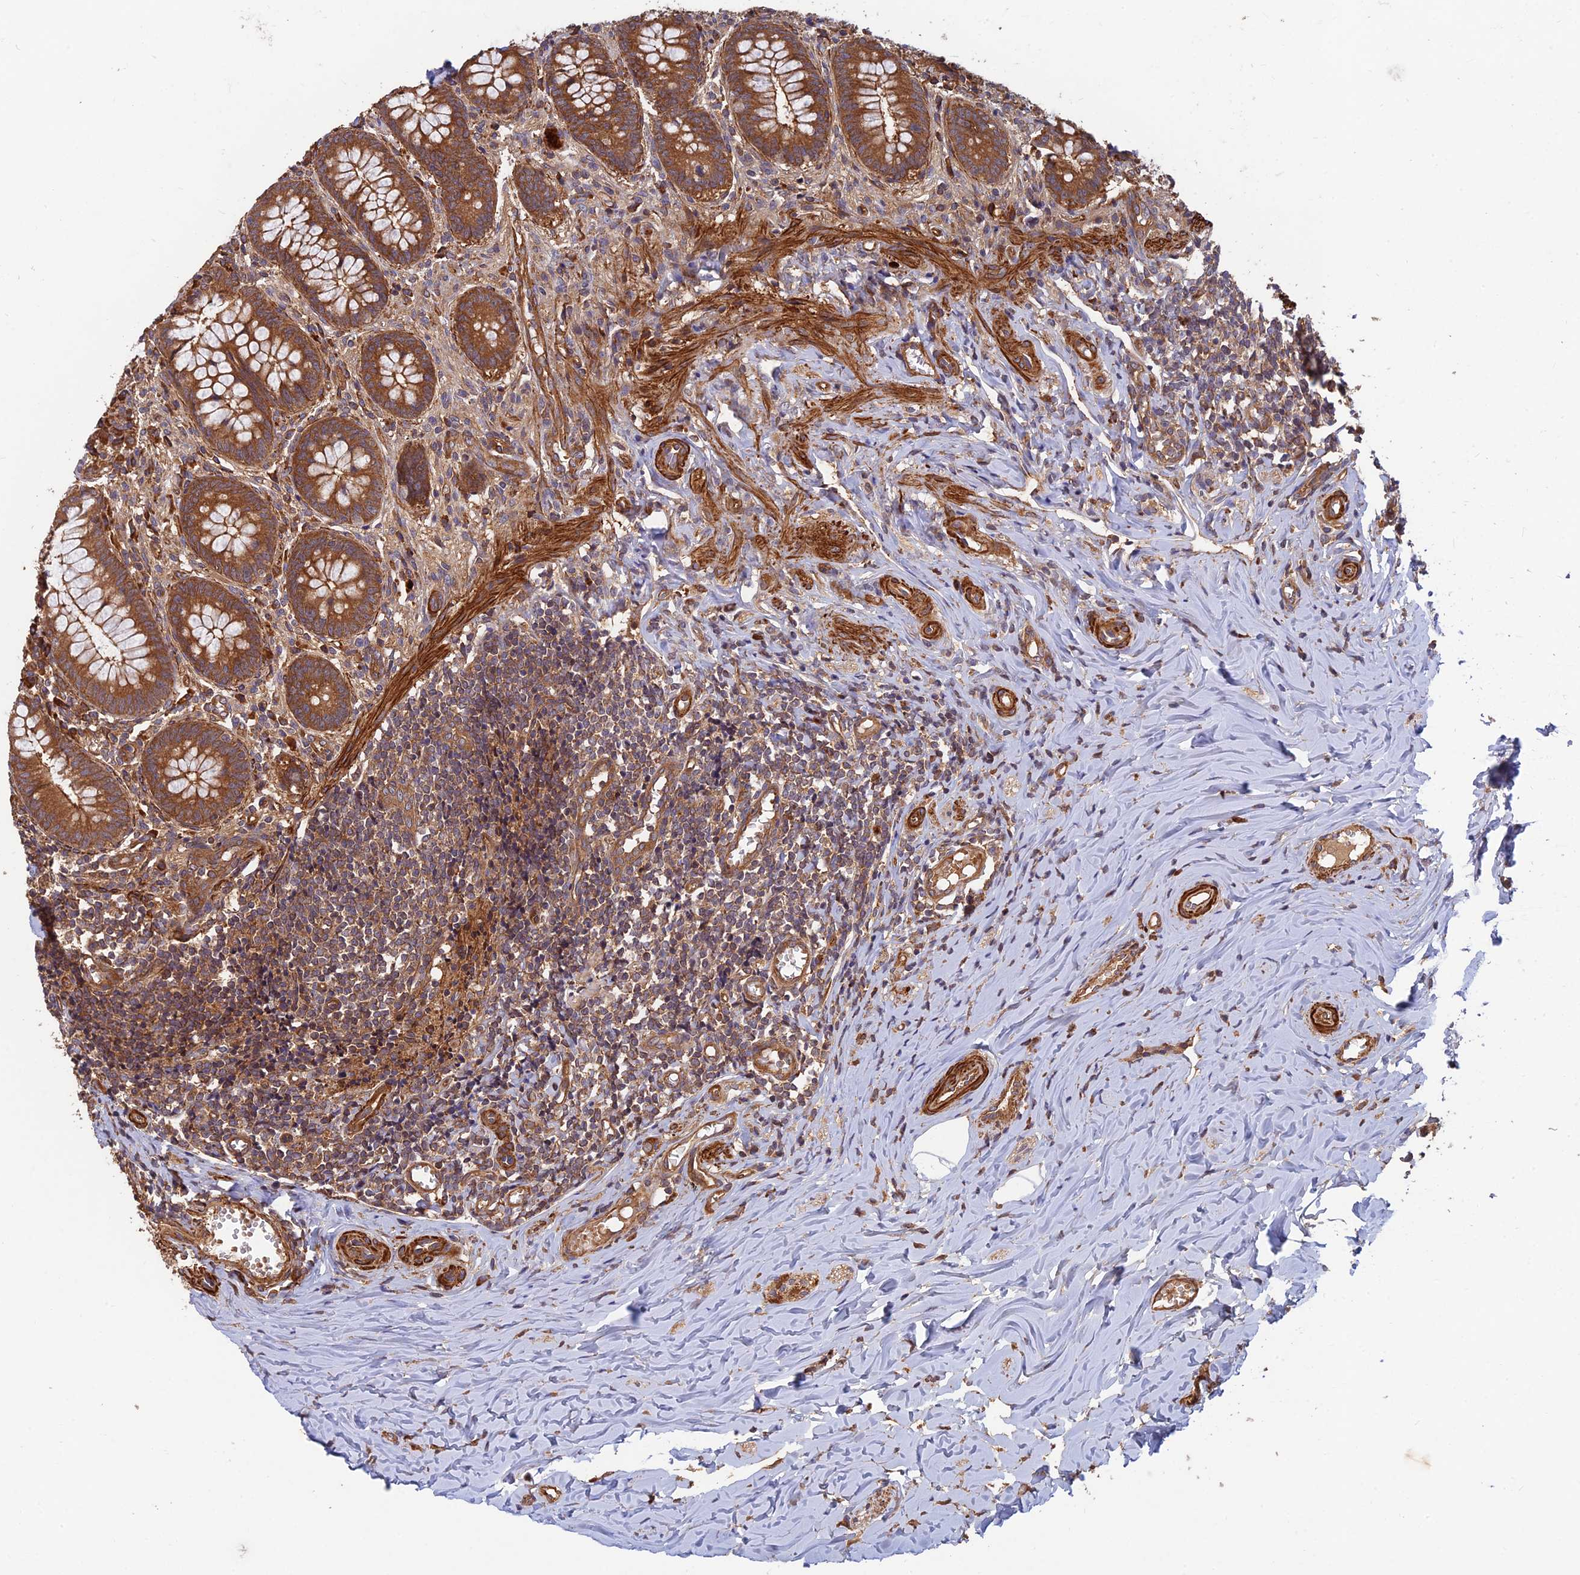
{"staining": {"intensity": "strong", "quantity": ">75%", "location": "cytoplasmic/membranous"}, "tissue": "appendix", "cell_type": "Glandular cells", "image_type": "normal", "snomed": [{"axis": "morphology", "description": "Normal tissue, NOS"}, {"axis": "topography", "description": "Appendix"}], "caption": "Unremarkable appendix was stained to show a protein in brown. There is high levels of strong cytoplasmic/membranous positivity in approximately >75% of glandular cells.", "gene": "RELCH", "patient": {"sex": "female", "age": 33}}